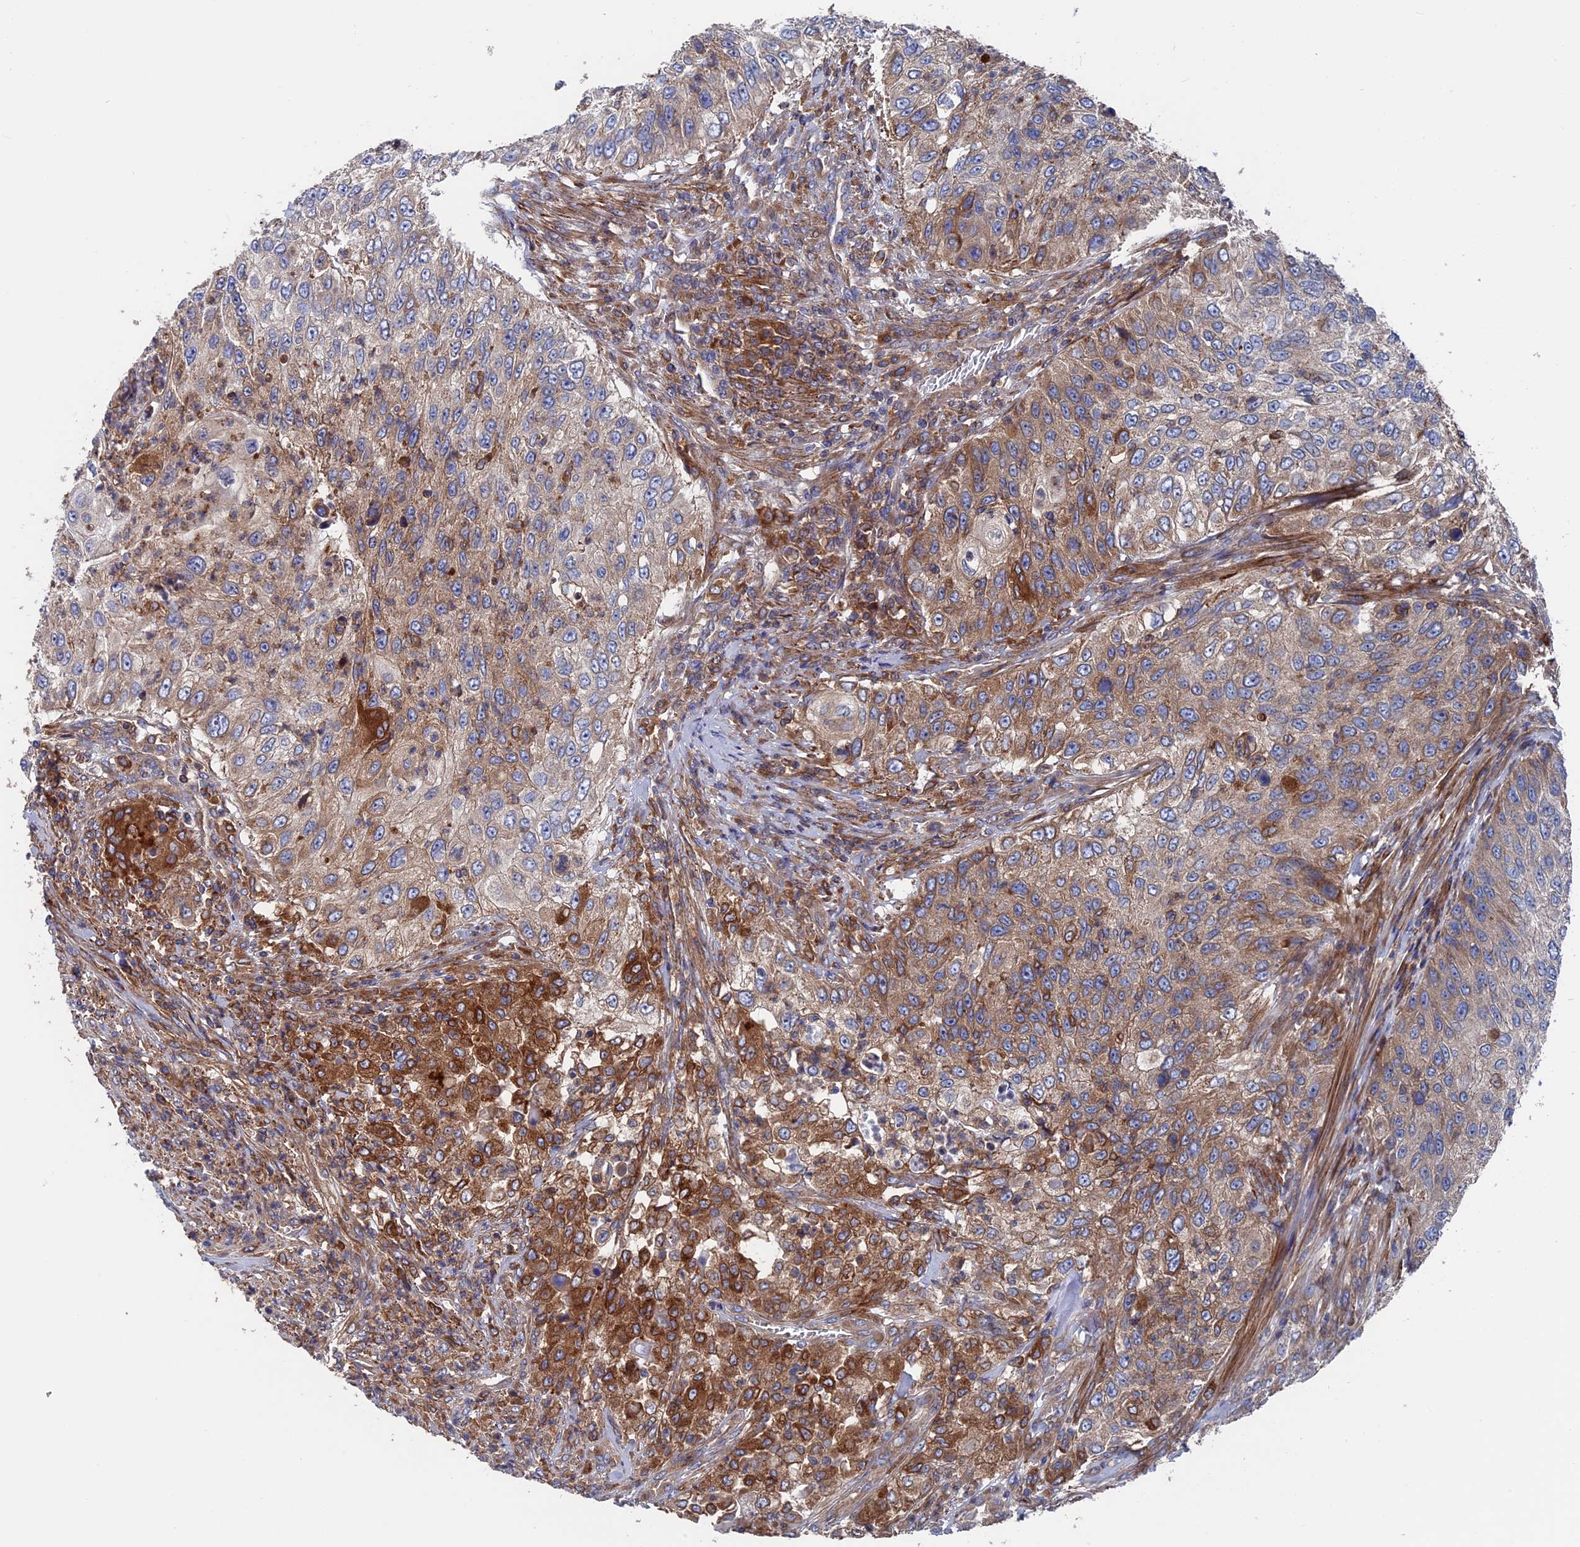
{"staining": {"intensity": "moderate", "quantity": "25%-75%", "location": "cytoplasmic/membranous"}, "tissue": "urothelial cancer", "cell_type": "Tumor cells", "image_type": "cancer", "snomed": [{"axis": "morphology", "description": "Urothelial carcinoma, High grade"}, {"axis": "topography", "description": "Urinary bladder"}], "caption": "Tumor cells display medium levels of moderate cytoplasmic/membranous expression in approximately 25%-75% of cells in urothelial cancer. The staining is performed using DAB (3,3'-diaminobenzidine) brown chromogen to label protein expression. The nuclei are counter-stained blue using hematoxylin.", "gene": "DNAJC3", "patient": {"sex": "female", "age": 60}}